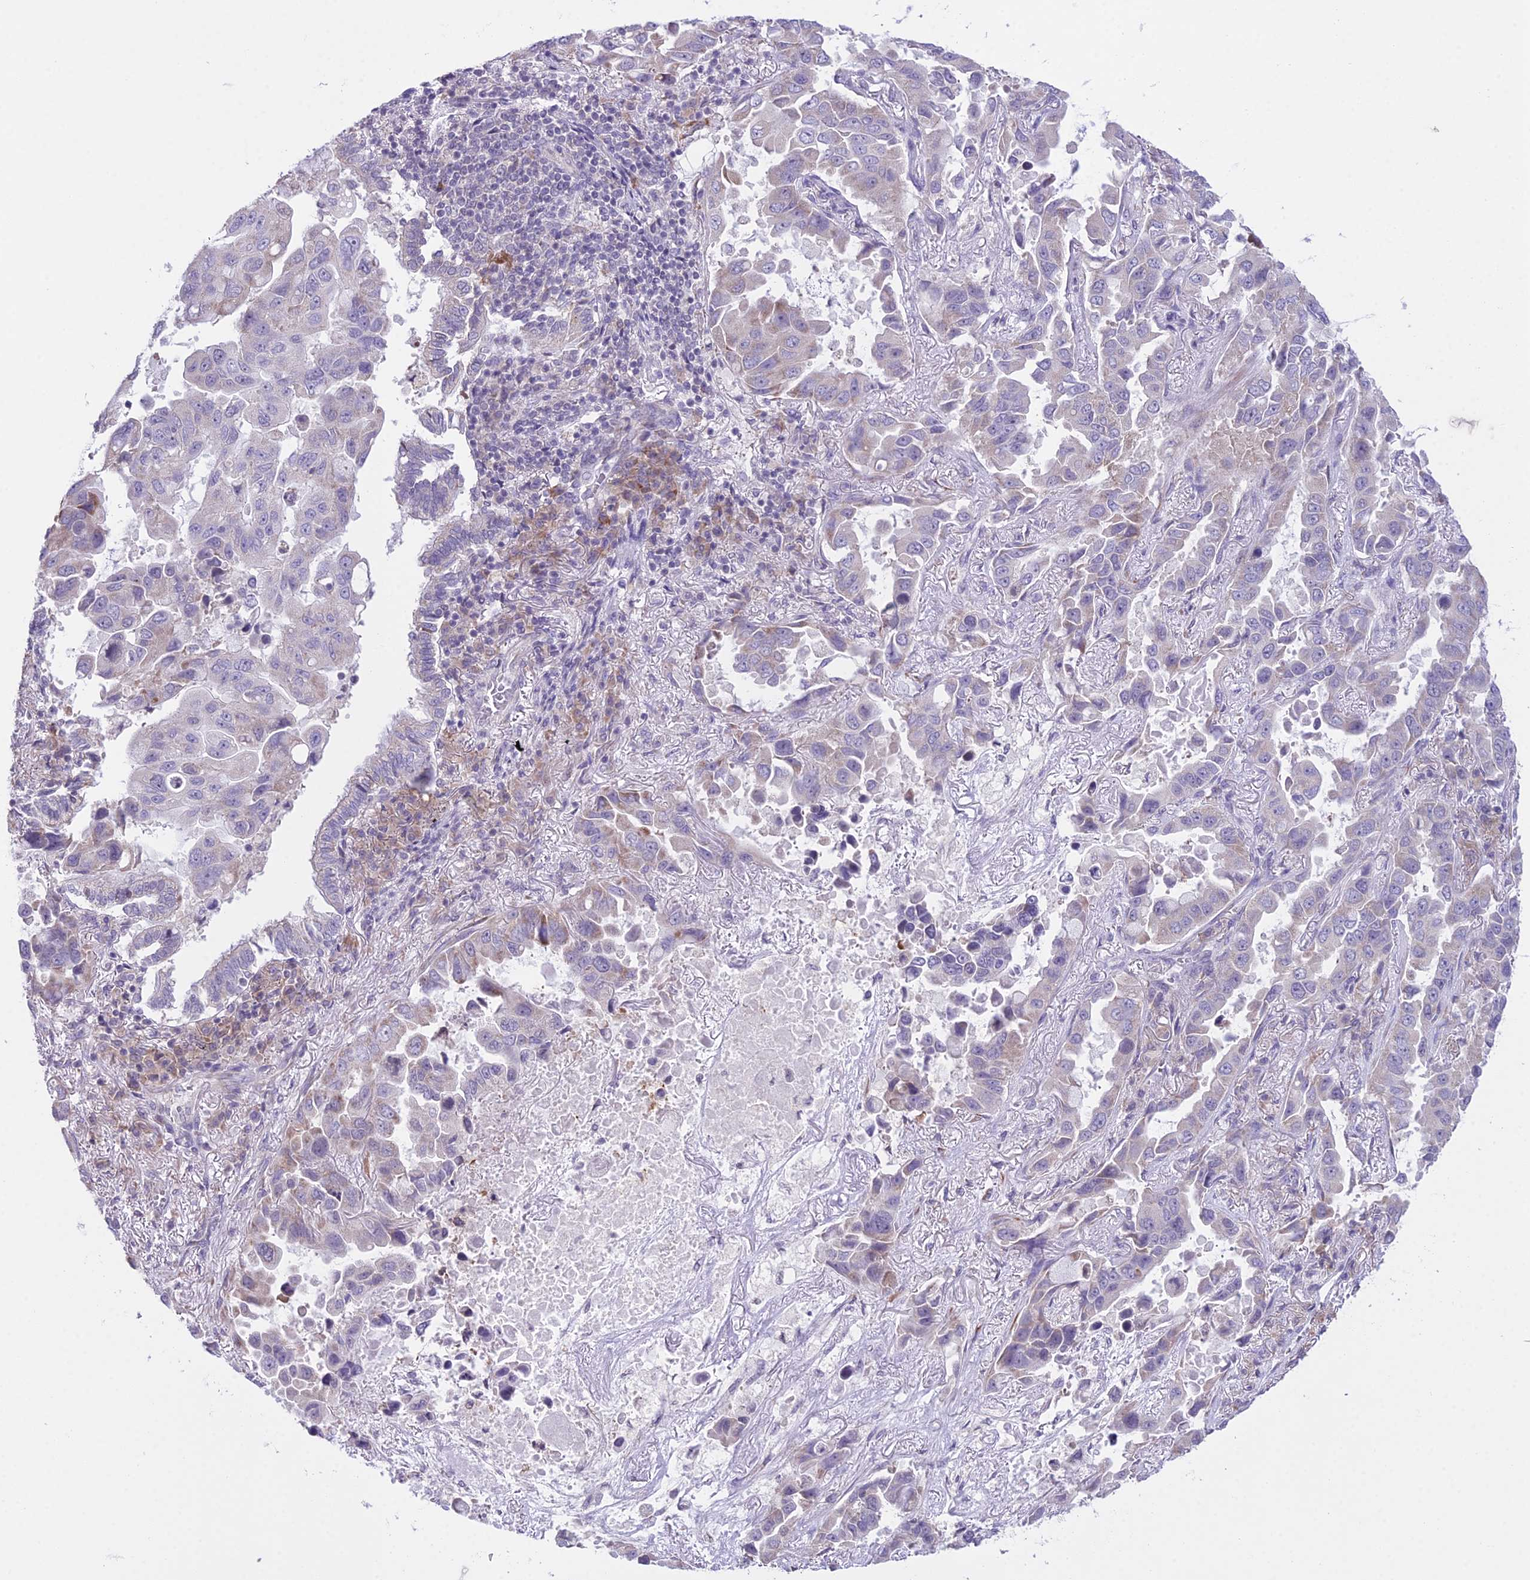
{"staining": {"intensity": "weak", "quantity": "<25%", "location": "cytoplasmic/membranous"}, "tissue": "lung cancer", "cell_type": "Tumor cells", "image_type": "cancer", "snomed": [{"axis": "morphology", "description": "Adenocarcinoma, NOS"}, {"axis": "topography", "description": "Lung"}], "caption": "Immunohistochemistry histopathology image of neoplastic tissue: human lung cancer stained with DAB (3,3'-diaminobenzidine) exhibits no significant protein staining in tumor cells.", "gene": "RPS26", "patient": {"sex": "male", "age": 64}}